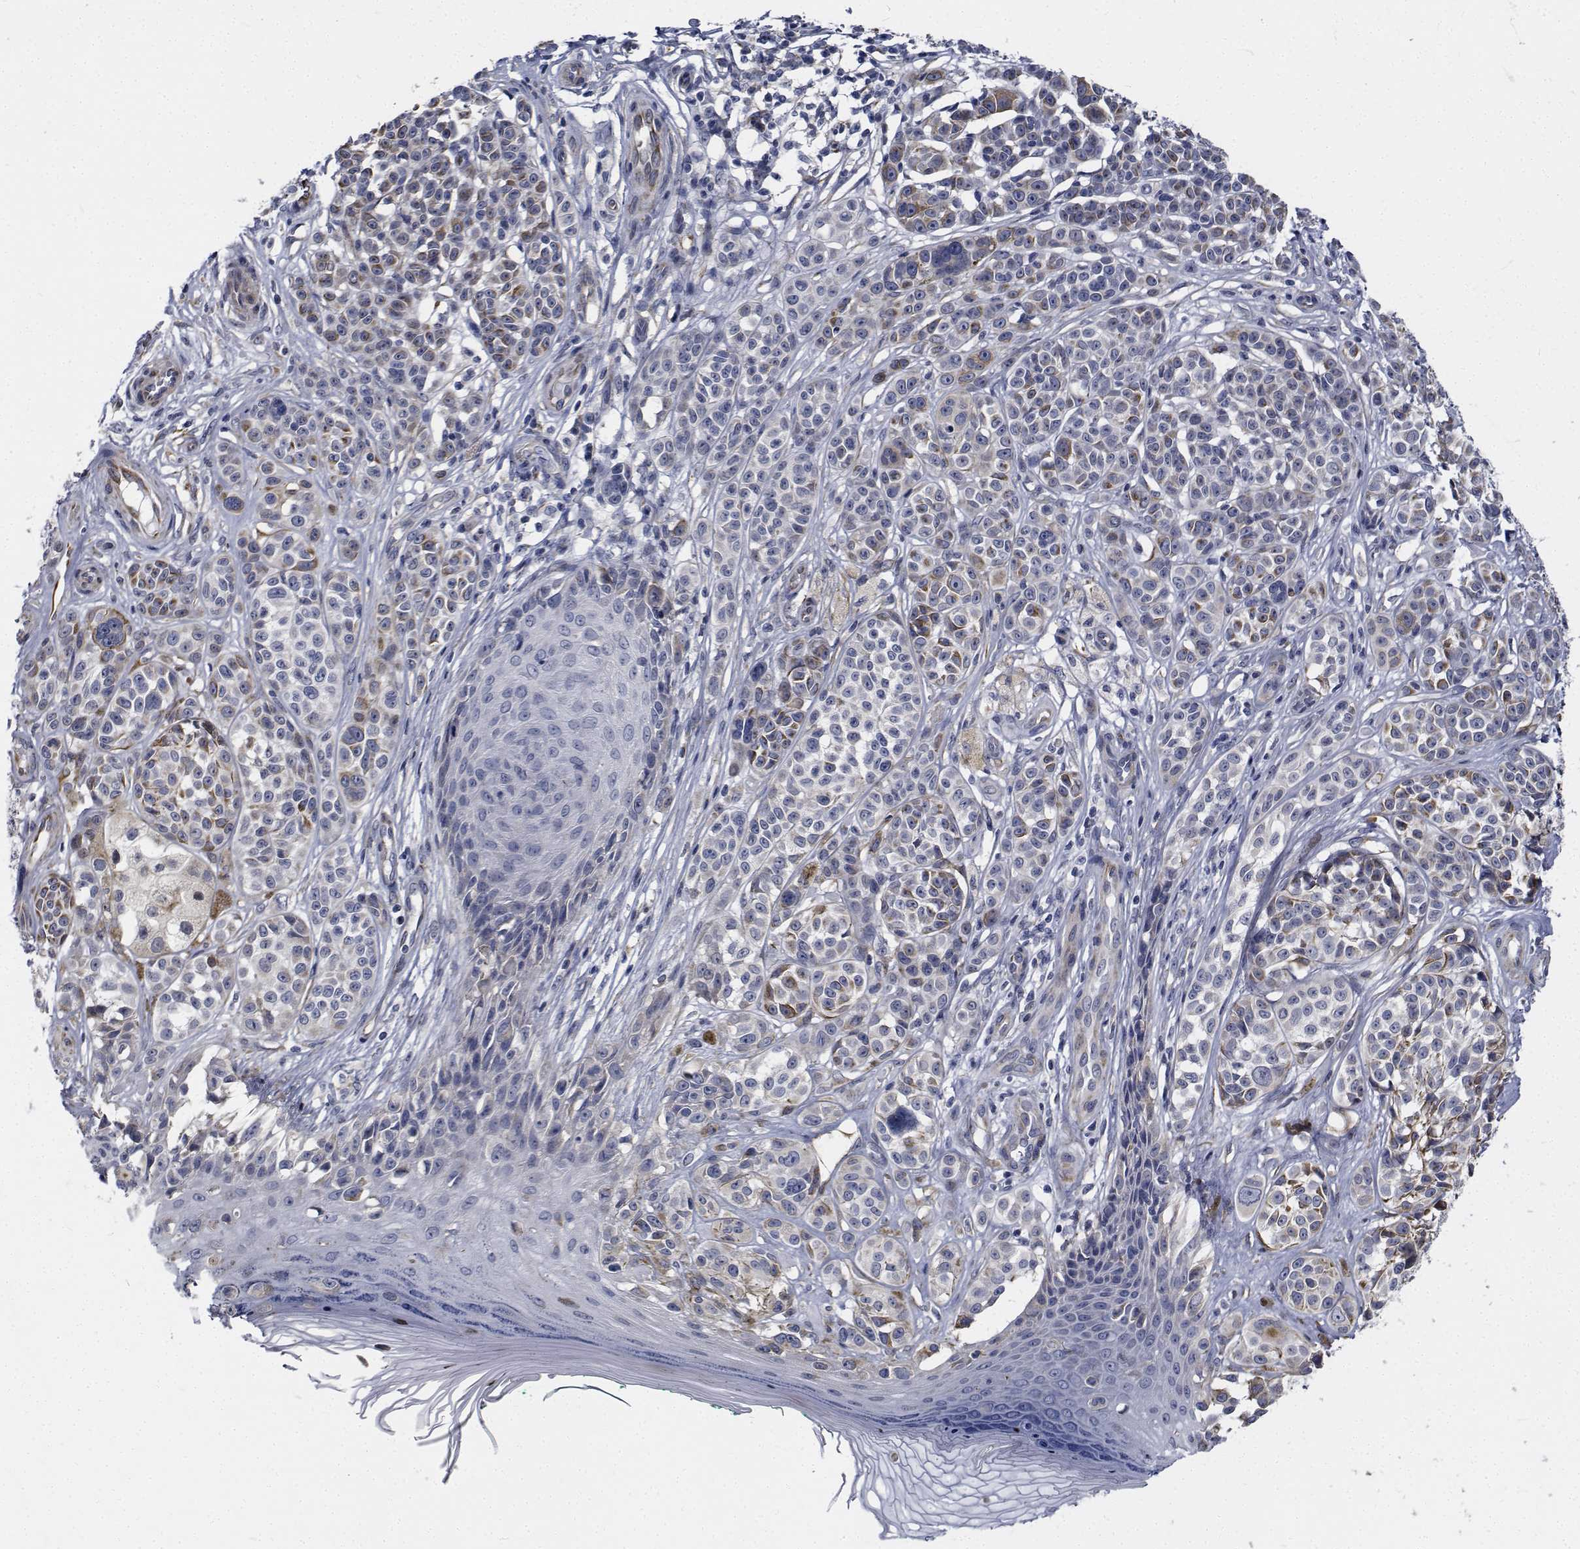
{"staining": {"intensity": "weak", "quantity": "<25%", "location": "cytoplasmic/membranous"}, "tissue": "melanoma", "cell_type": "Tumor cells", "image_type": "cancer", "snomed": [{"axis": "morphology", "description": "Malignant melanoma, NOS"}, {"axis": "topography", "description": "Skin"}], "caption": "Melanoma was stained to show a protein in brown. There is no significant positivity in tumor cells. (DAB (3,3'-diaminobenzidine) immunohistochemistry (IHC) visualized using brightfield microscopy, high magnification).", "gene": "TTBK1", "patient": {"sex": "female", "age": 90}}